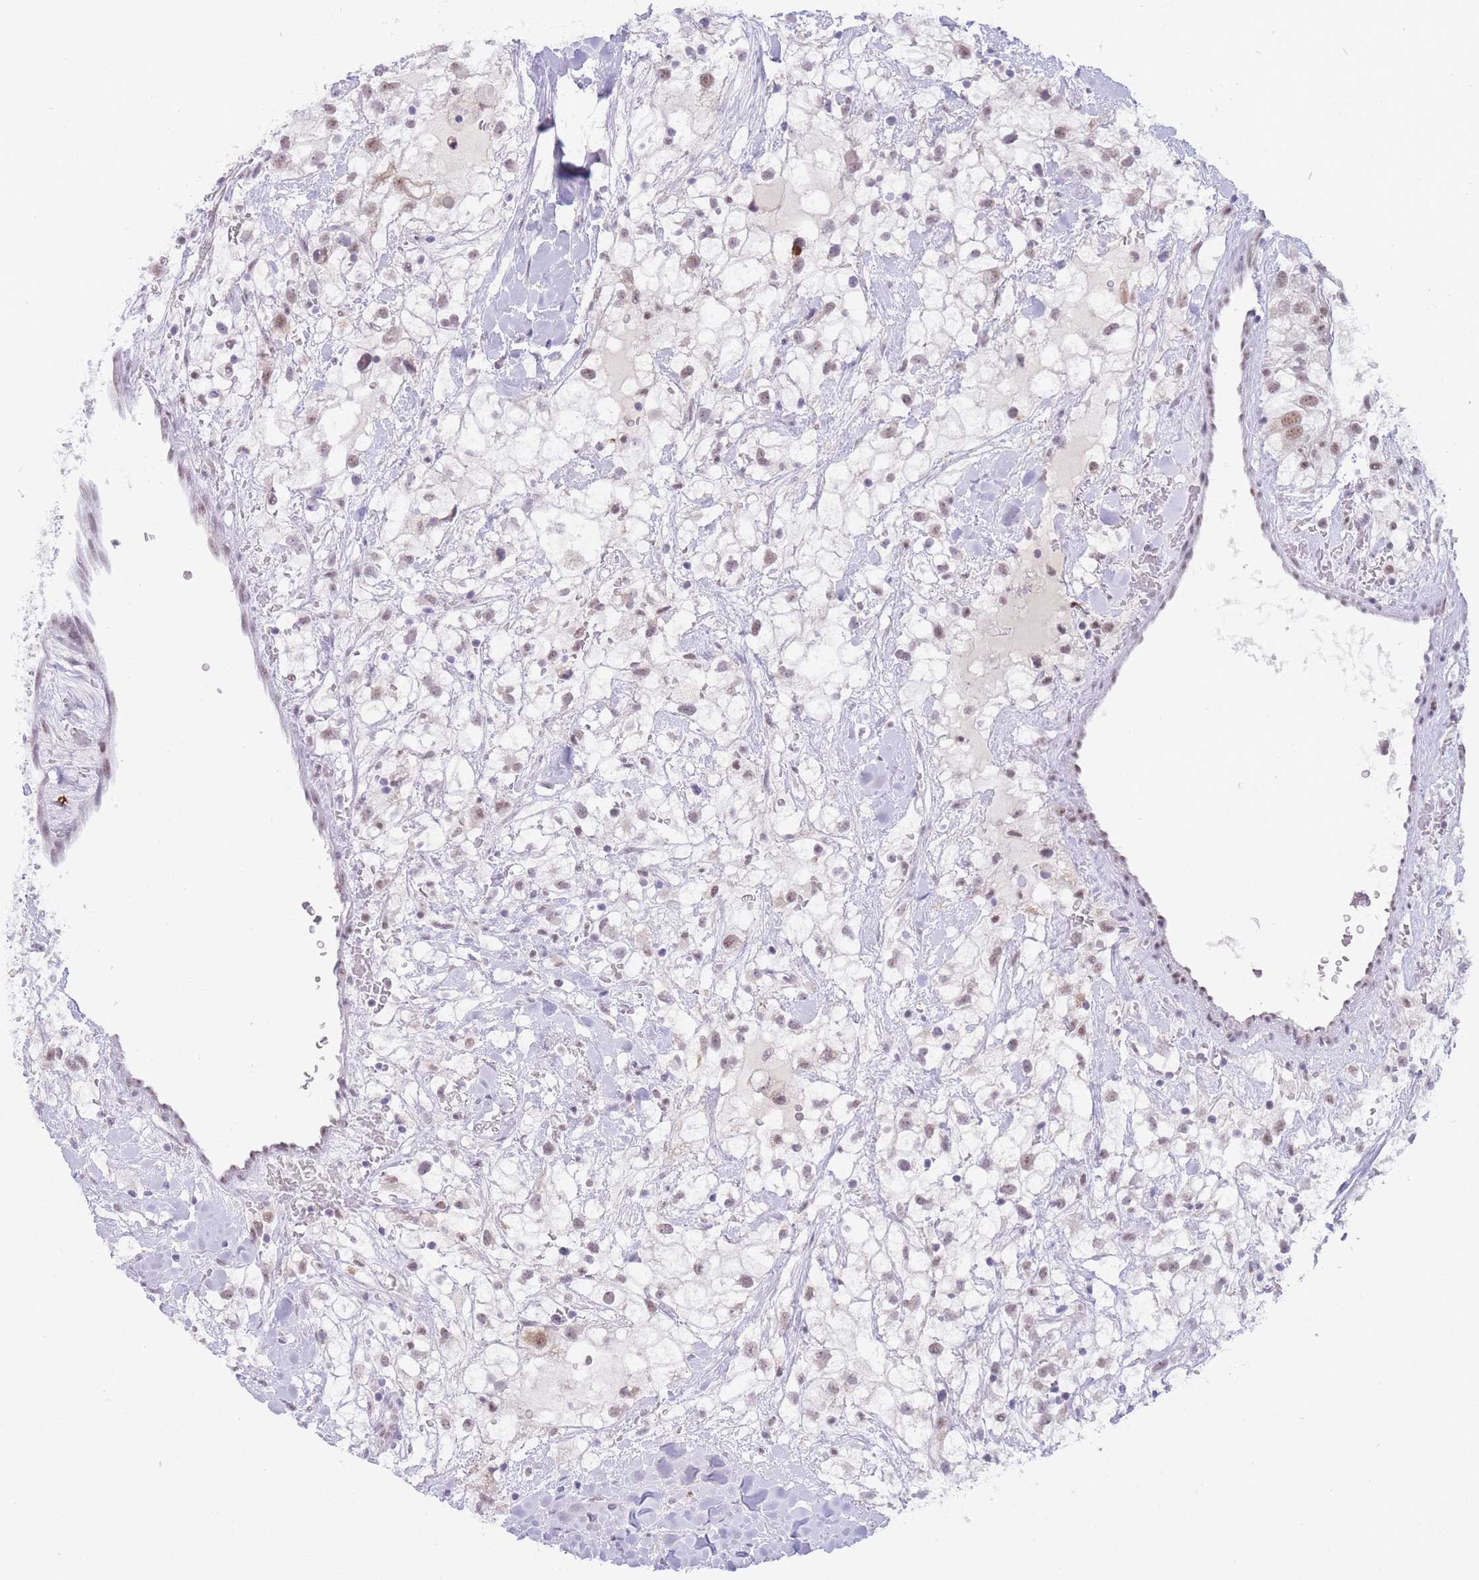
{"staining": {"intensity": "weak", "quantity": "25%-75%", "location": "nuclear"}, "tissue": "renal cancer", "cell_type": "Tumor cells", "image_type": "cancer", "snomed": [{"axis": "morphology", "description": "Adenocarcinoma, NOS"}, {"axis": "topography", "description": "Kidney"}], "caption": "Immunohistochemistry (IHC) image of renal cancer stained for a protein (brown), which exhibits low levels of weak nuclear positivity in approximately 25%-75% of tumor cells.", "gene": "CYP2B6", "patient": {"sex": "male", "age": 59}}